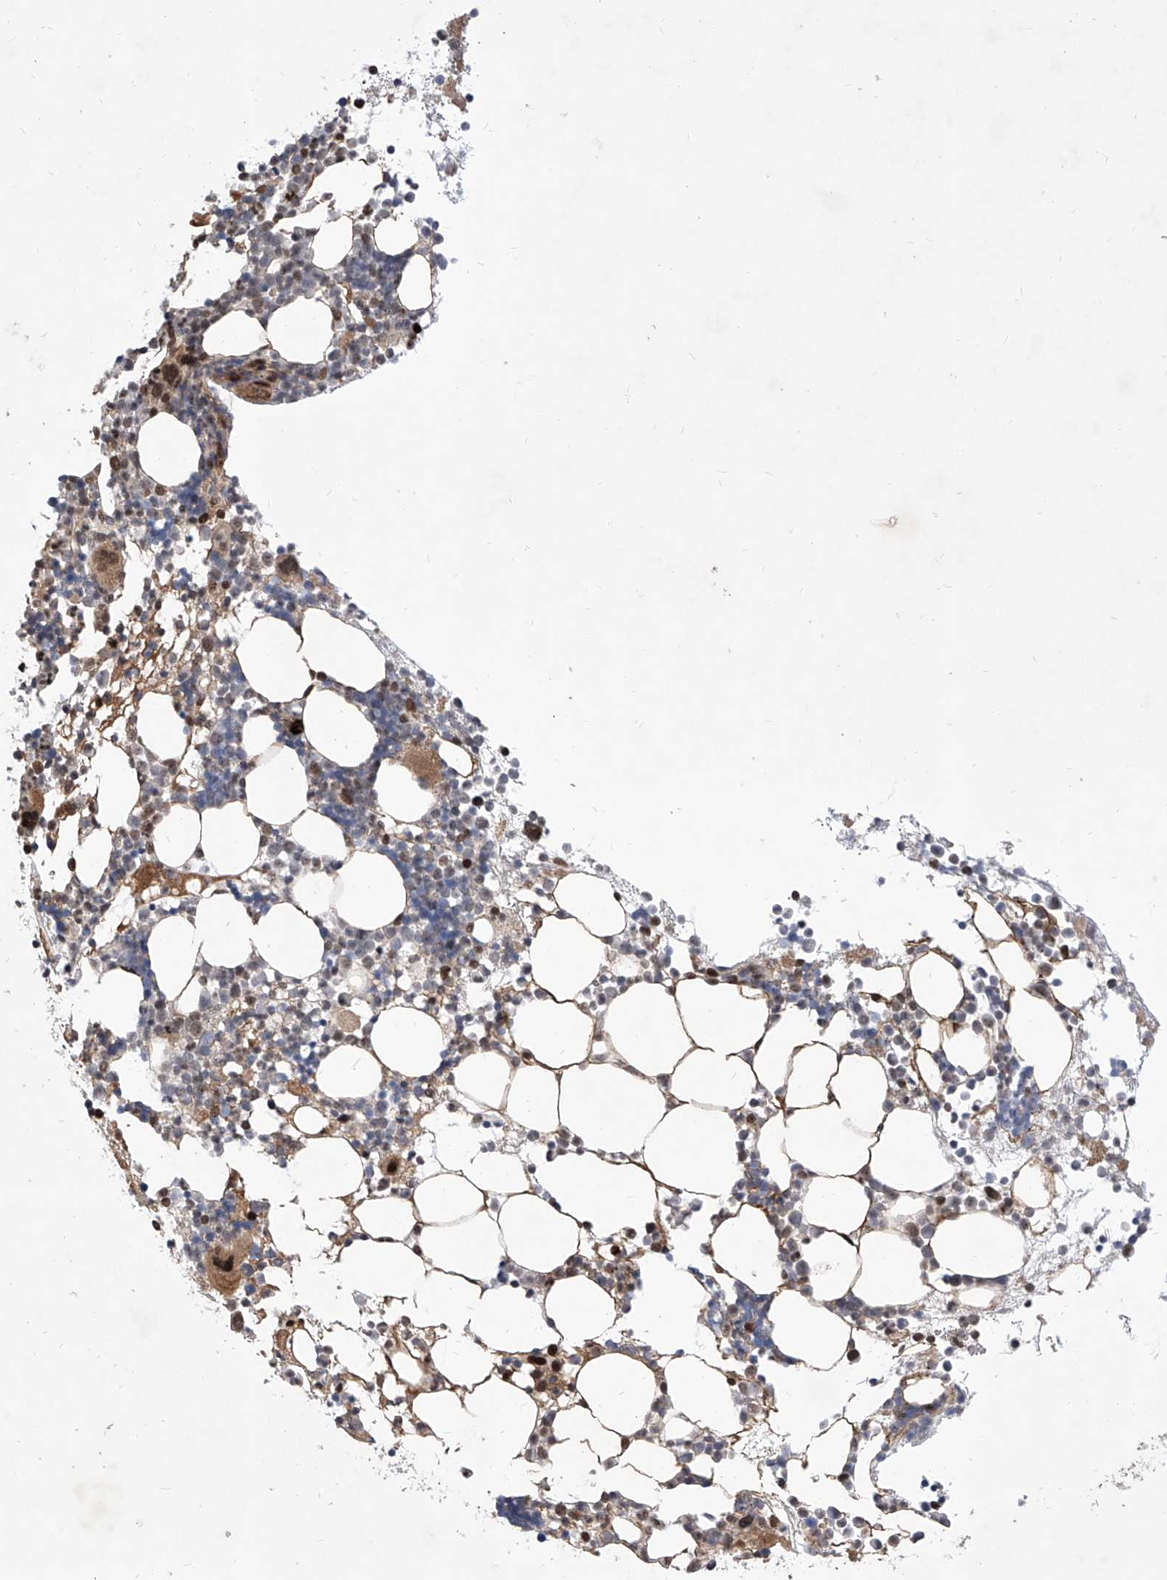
{"staining": {"intensity": "strong", "quantity": "<25%", "location": "nuclear"}, "tissue": "bone marrow", "cell_type": "Hematopoietic cells", "image_type": "normal", "snomed": [{"axis": "morphology", "description": "Normal tissue, NOS"}, {"axis": "topography", "description": "Bone marrow"}], "caption": "Hematopoietic cells display strong nuclear expression in approximately <25% of cells in benign bone marrow. The protein of interest is stained brown, and the nuclei are stained in blue (DAB (3,3'-diaminobenzidine) IHC with brightfield microscopy, high magnification).", "gene": "LGR4", "patient": {"sex": "female", "age": 57}}